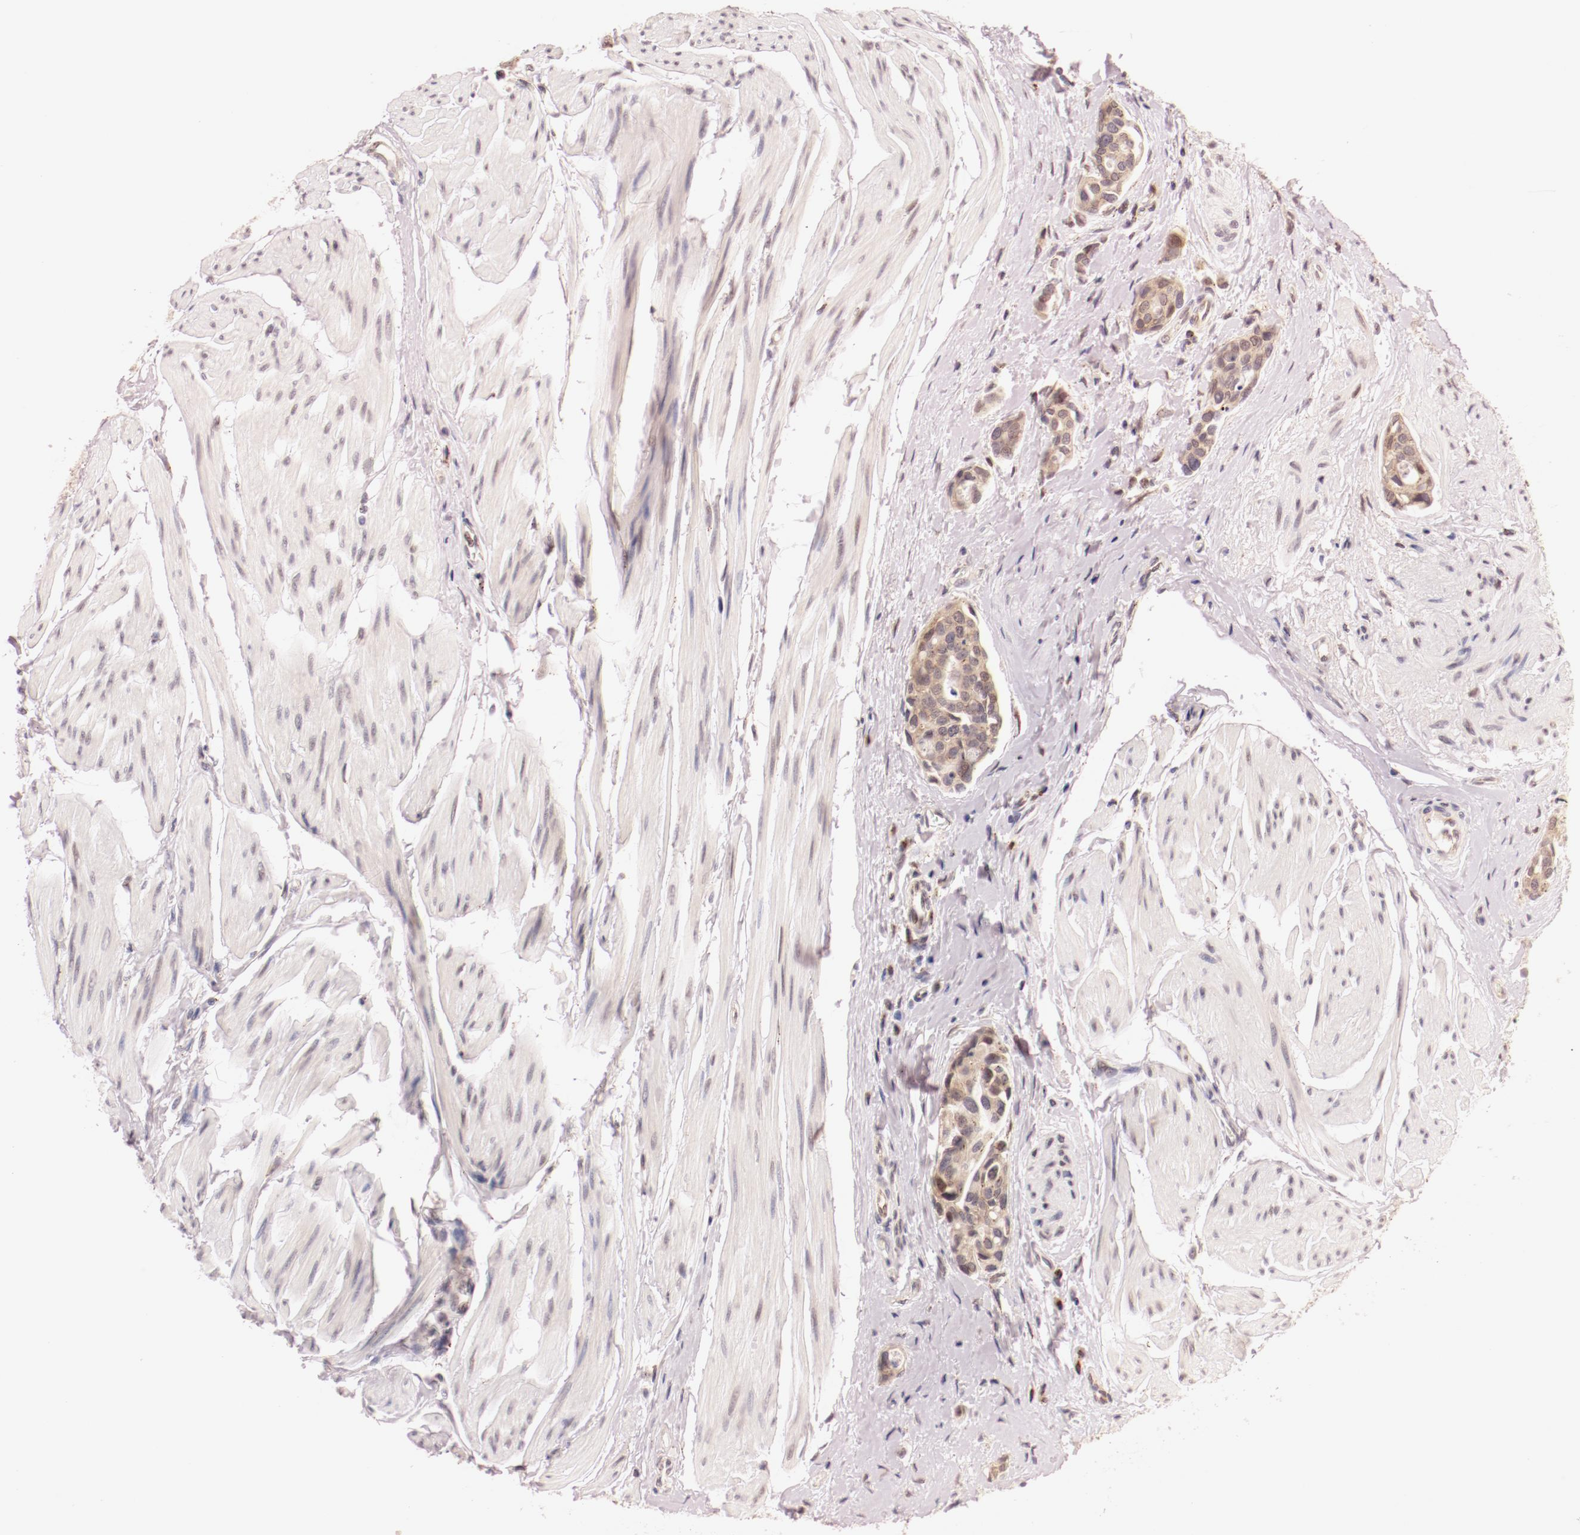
{"staining": {"intensity": "negative", "quantity": "none", "location": "none"}, "tissue": "urothelial cancer", "cell_type": "Tumor cells", "image_type": "cancer", "snomed": [{"axis": "morphology", "description": "Urothelial carcinoma, High grade"}, {"axis": "topography", "description": "Urinary bladder"}], "caption": "The IHC histopathology image has no significant staining in tumor cells of urothelial carcinoma (high-grade) tissue. (Stains: DAB (3,3'-diaminobenzidine) IHC with hematoxylin counter stain, Microscopy: brightfield microscopy at high magnification).", "gene": "RPL12", "patient": {"sex": "male", "age": 78}}